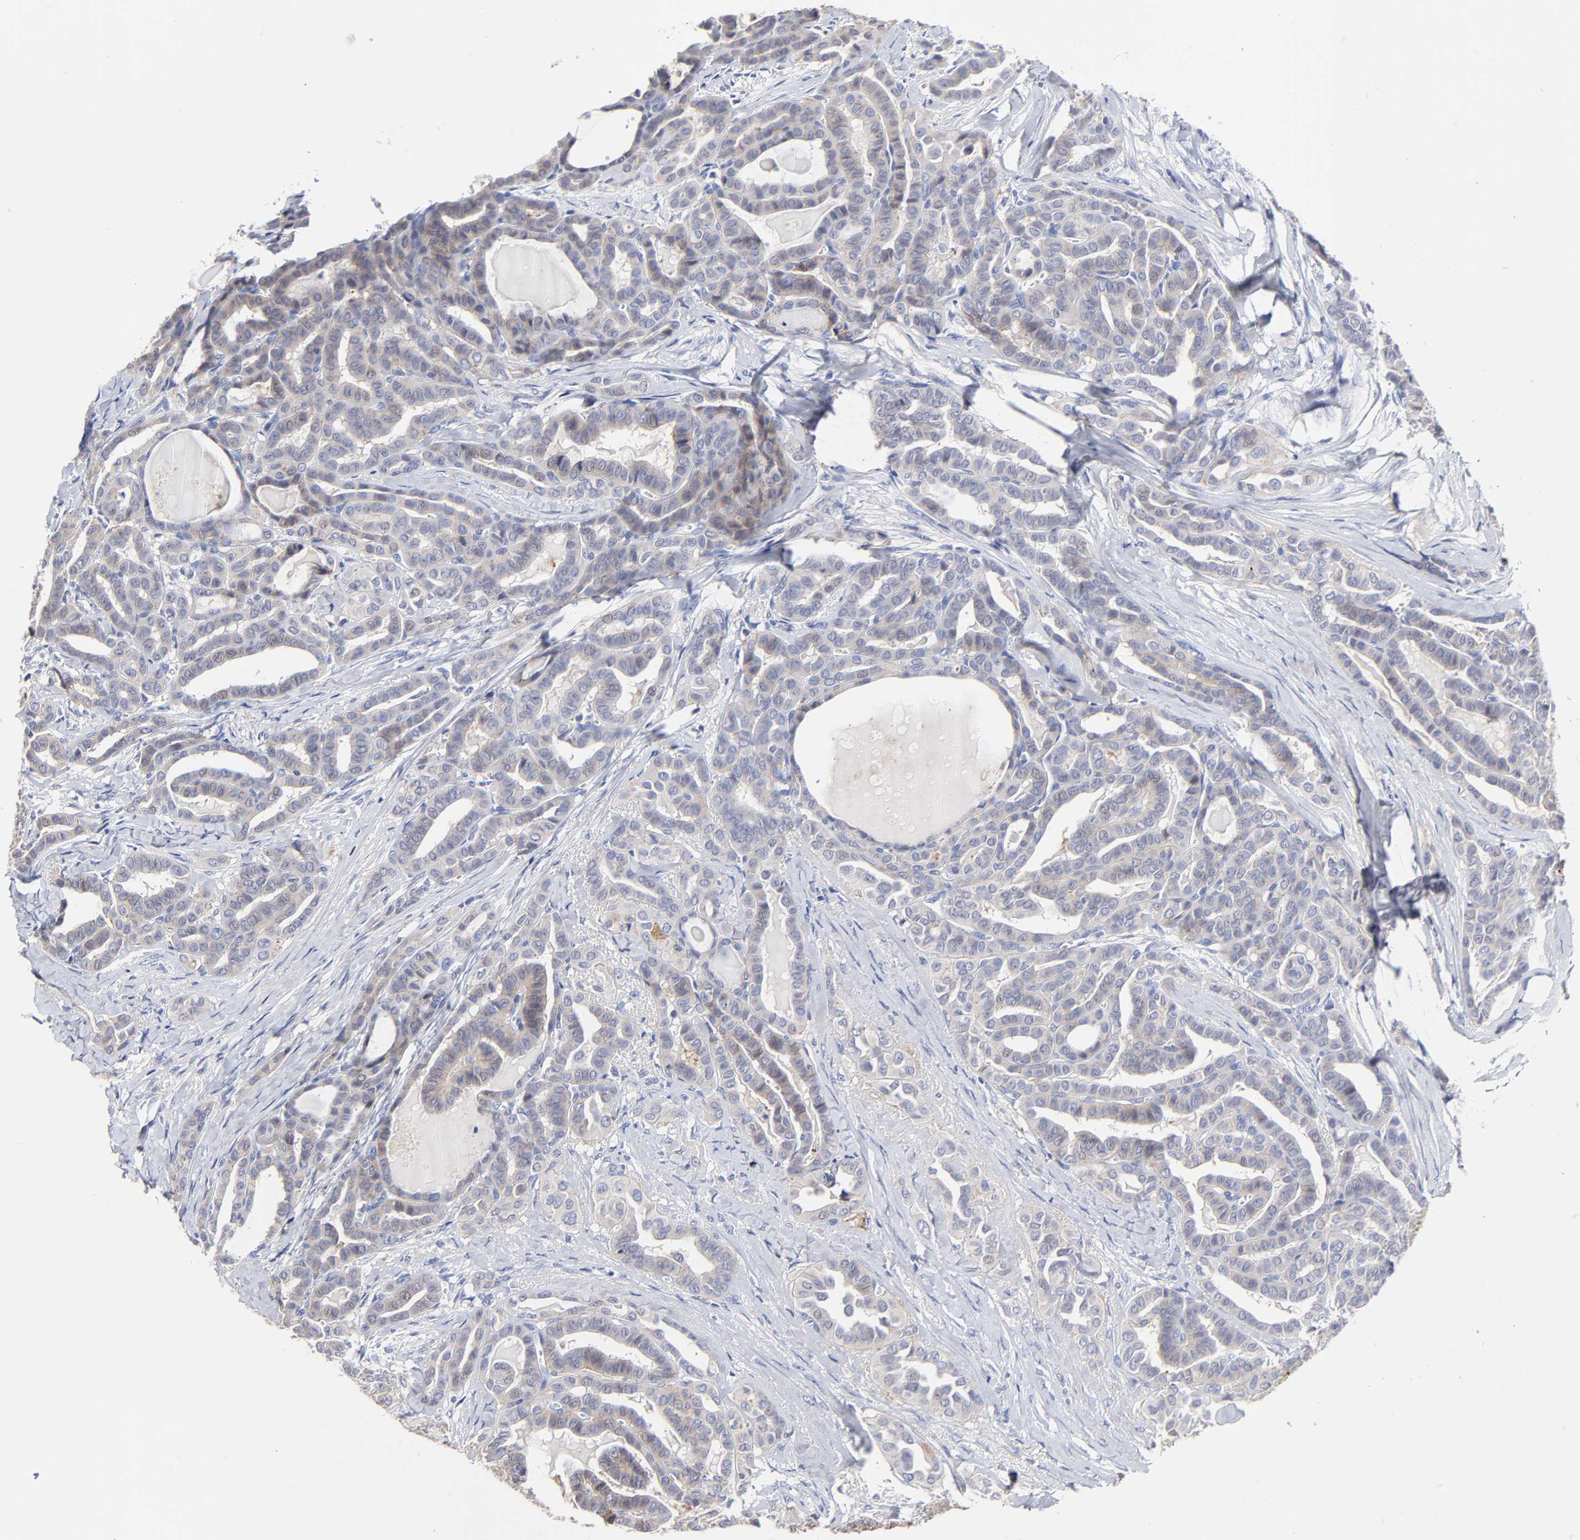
{"staining": {"intensity": "negative", "quantity": "none", "location": "none"}, "tissue": "thyroid cancer", "cell_type": "Tumor cells", "image_type": "cancer", "snomed": [{"axis": "morphology", "description": "Carcinoma, NOS"}, {"axis": "topography", "description": "Thyroid gland"}], "caption": "An image of carcinoma (thyroid) stained for a protein exhibits no brown staining in tumor cells.", "gene": "CXADR", "patient": {"sex": "female", "age": 91}}